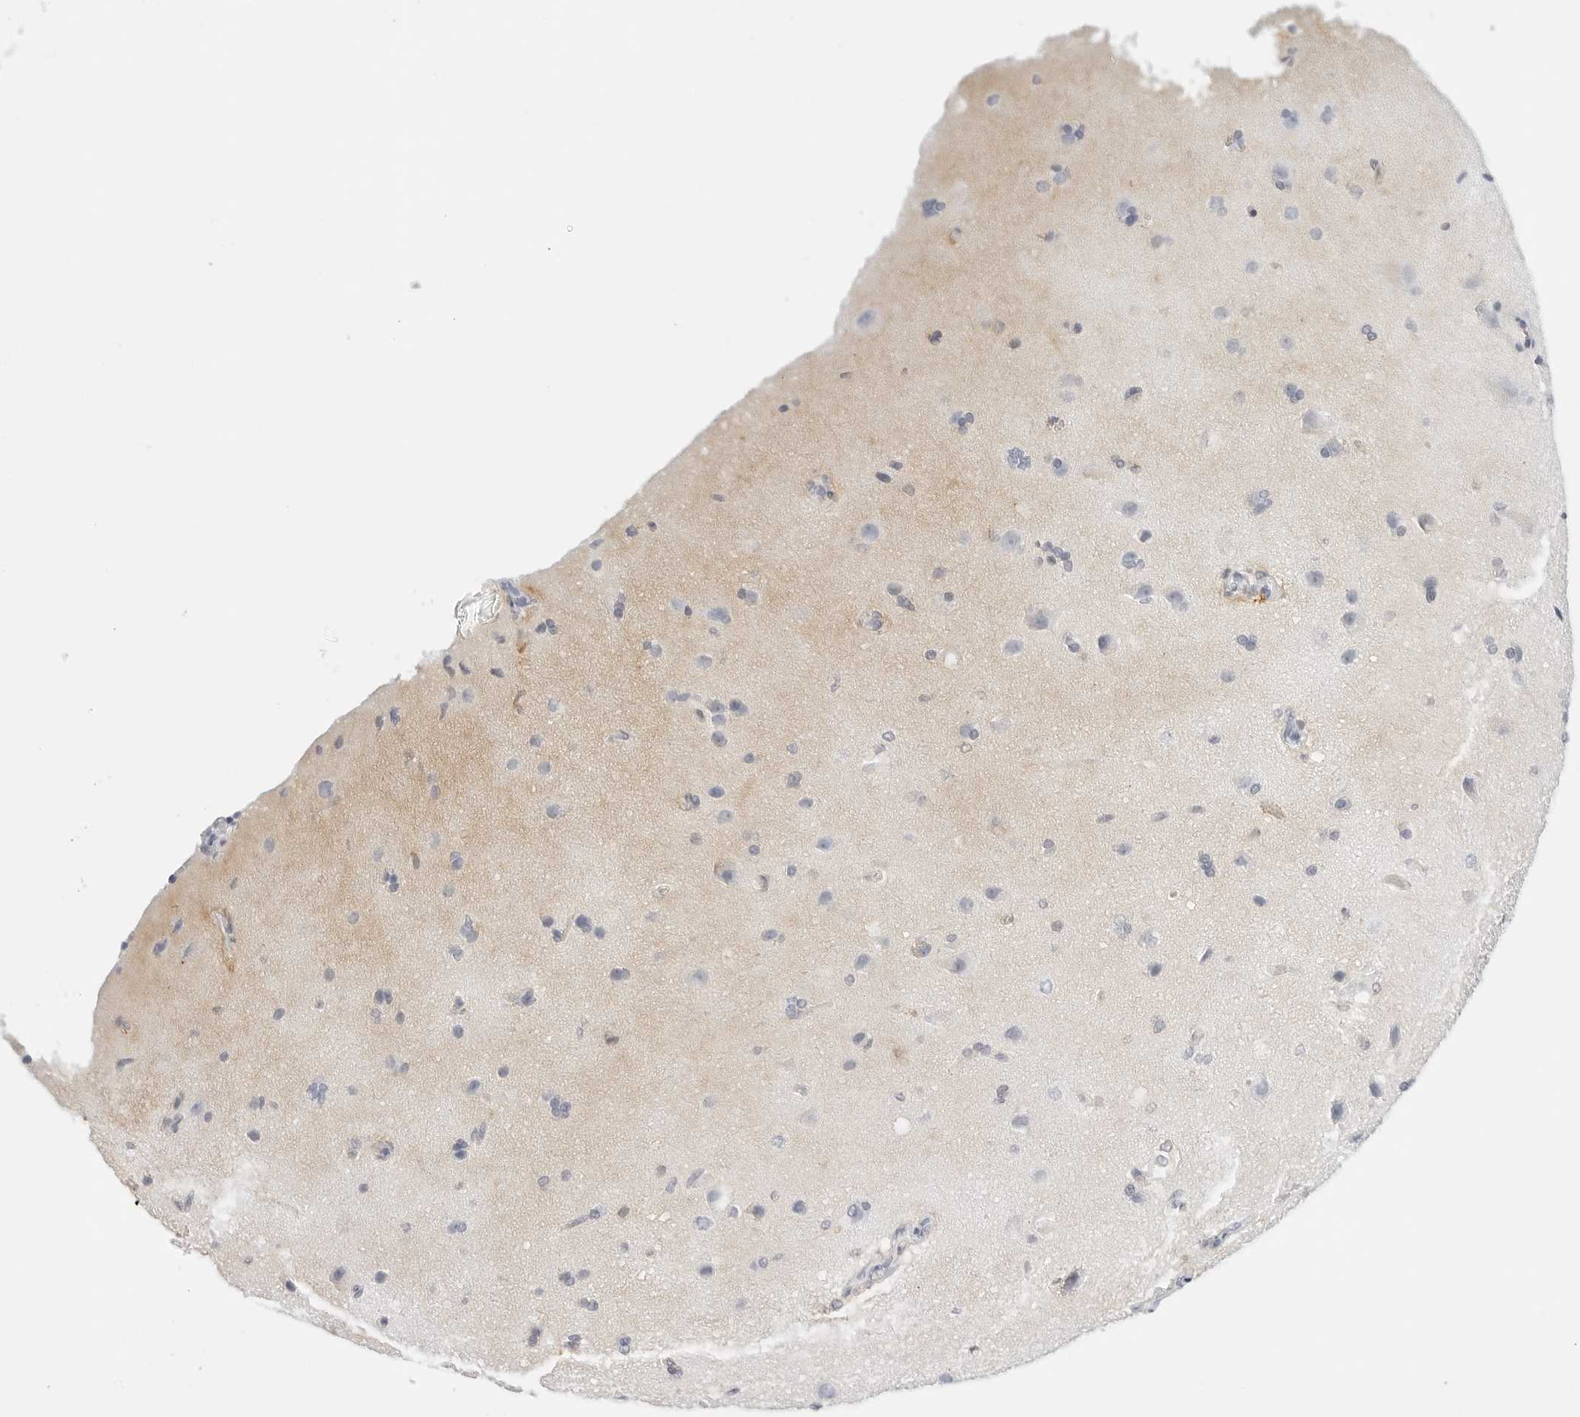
{"staining": {"intensity": "negative", "quantity": "none", "location": "none"}, "tissue": "cerebral cortex", "cell_type": "Endothelial cells", "image_type": "normal", "snomed": [{"axis": "morphology", "description": "Normal tissue, NOS"}, {"axis": "topography", "description": "Cerebral cortex"}], "caption": "Micrograph shows no protein positivity in endothelial cells of benign cerebral cortex.", "gene": "SLC9A3R1", "patient": {"sex": "male", "age": 62}}